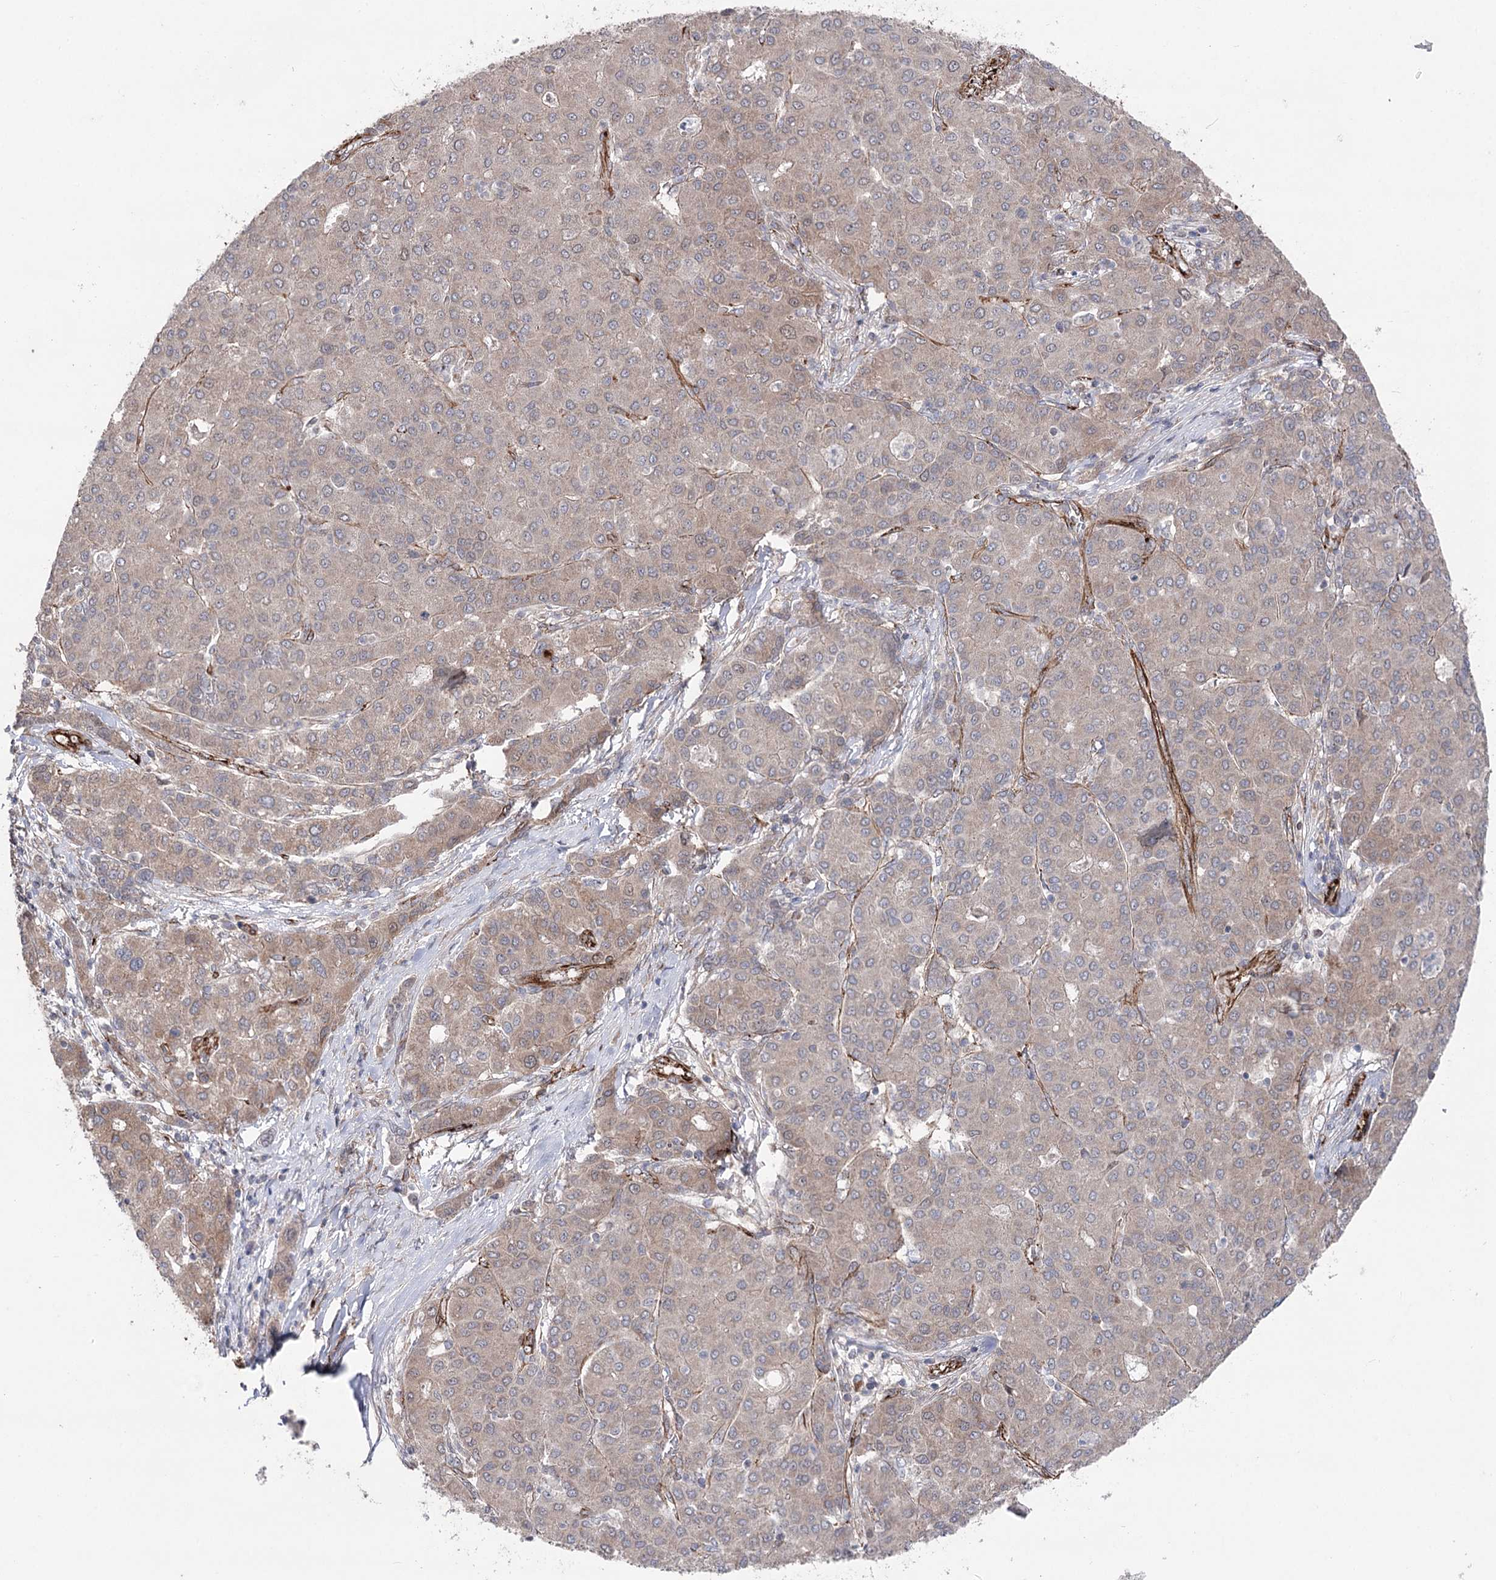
{"staining": {"intensity": "weak", "quantity": ">75%", "location": "cytoplasmic/membranous"}, "tissue": "liver cancer", "cell_type": "Tumor cells", "image_type": "cancer", "snomed": [{"axis": "morphology", "description": "Carcinoma, Hepatocellular, NOS"}, {"axis": "topography", "description": "Liver"}], "caption": "Immunohistochemical staining of human liver cancer (hepatocellular carcinoma) reveals low levels of weak cytoplasmic/membranous expression in approximately >75% of tumor cells.", "gene": "MIB1", "patient": {"sex": "male", "age": 65}}